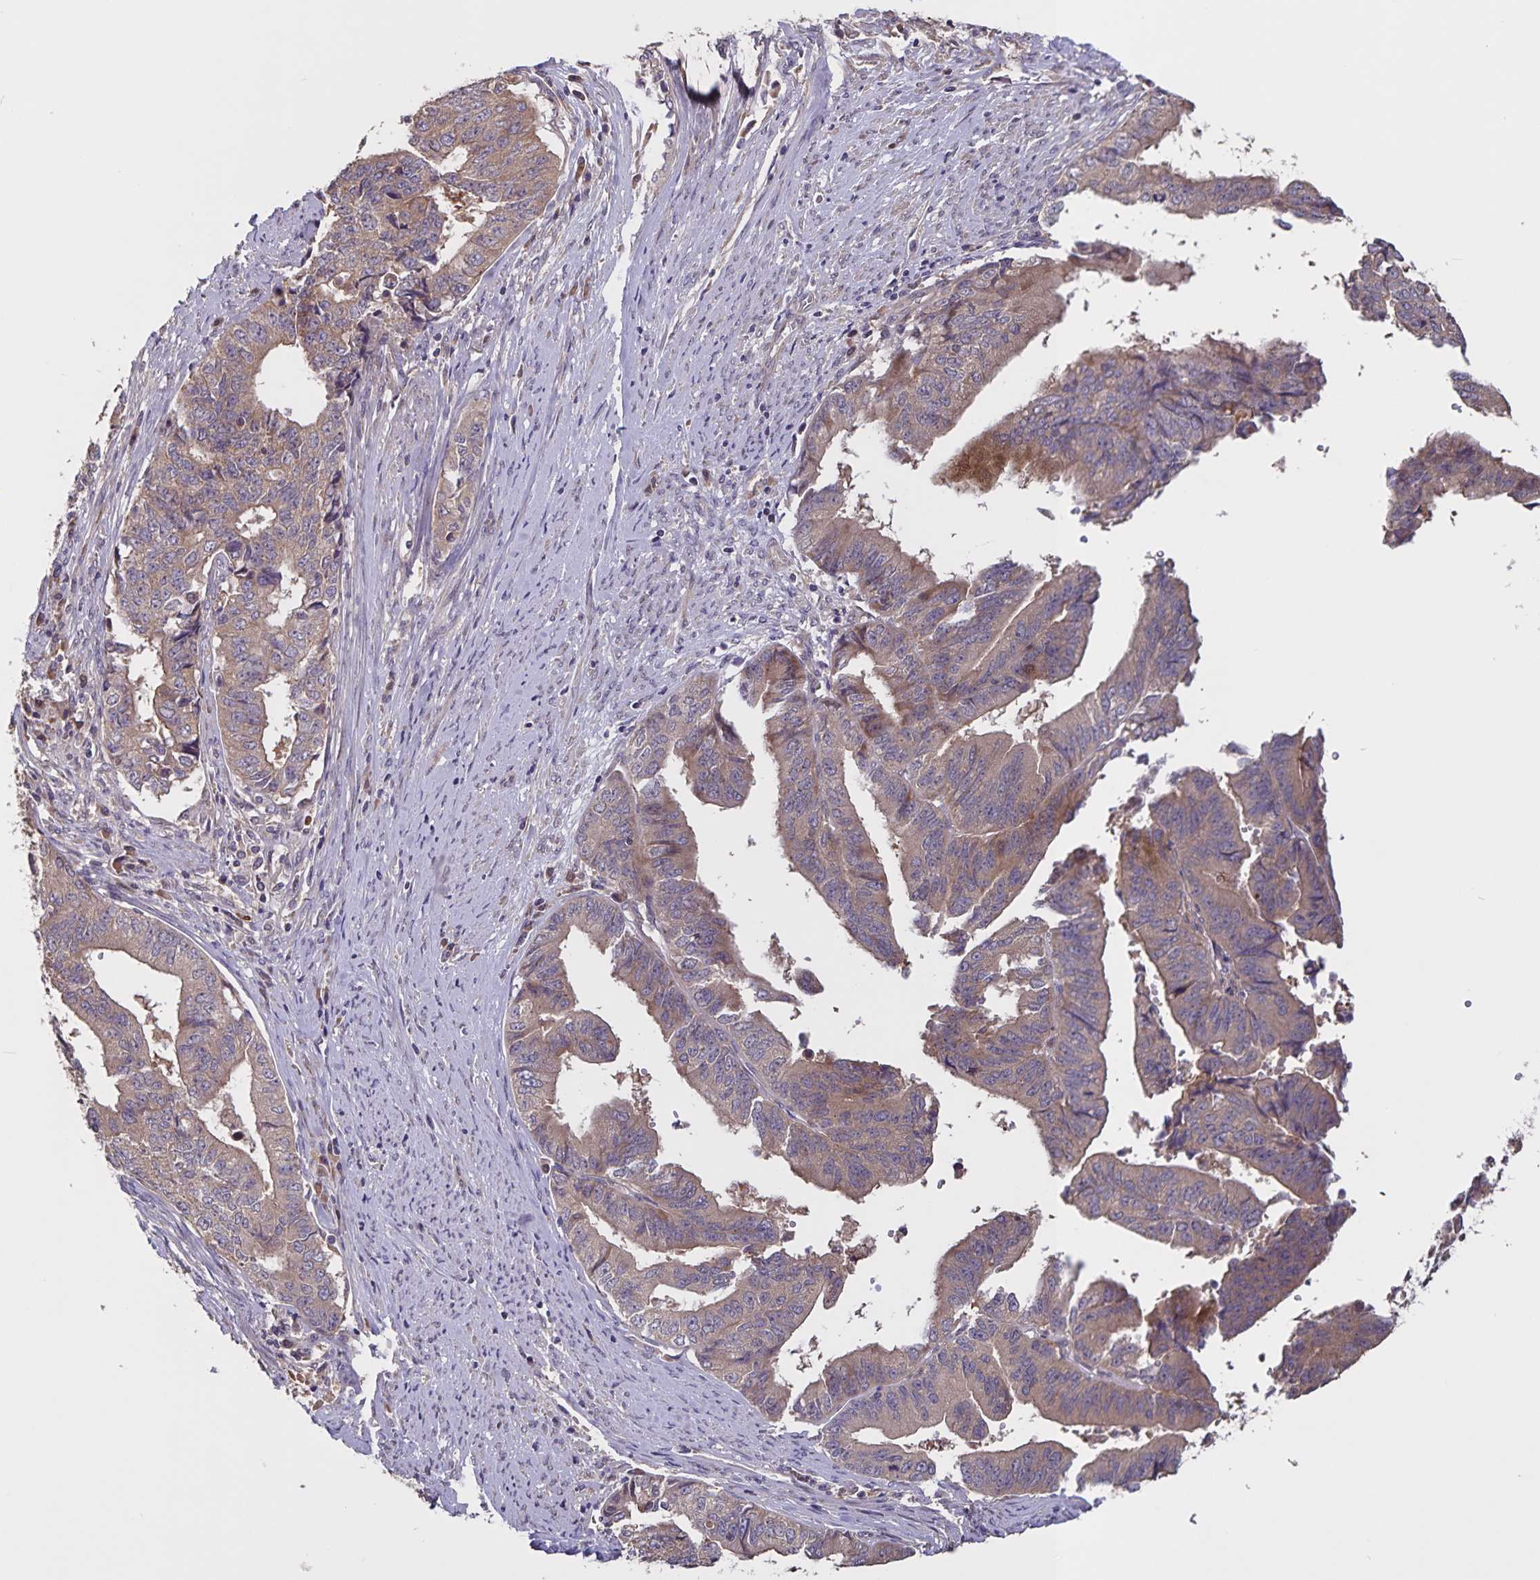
{"staining": {"intensity": "weak", "quantity": "25%-75%", "location": "cytoplasmic/membranous"}, "tissue": "endometrial cancer", "cell_type": "Tumor cells", "image_type": "cancer", "snomed": [{"axis": "morphology", "description": "Adenocarcinoma, NOS"}, {"axis": "topography", "description": "Endometrium"}], "caption": "A brown stain shows weak cytoplasmic/membranous positivity of a protein in human endometrial cancer tumor cells.", "gene": "FBXL16", "patient": {"sex": "female", "age": 65}}